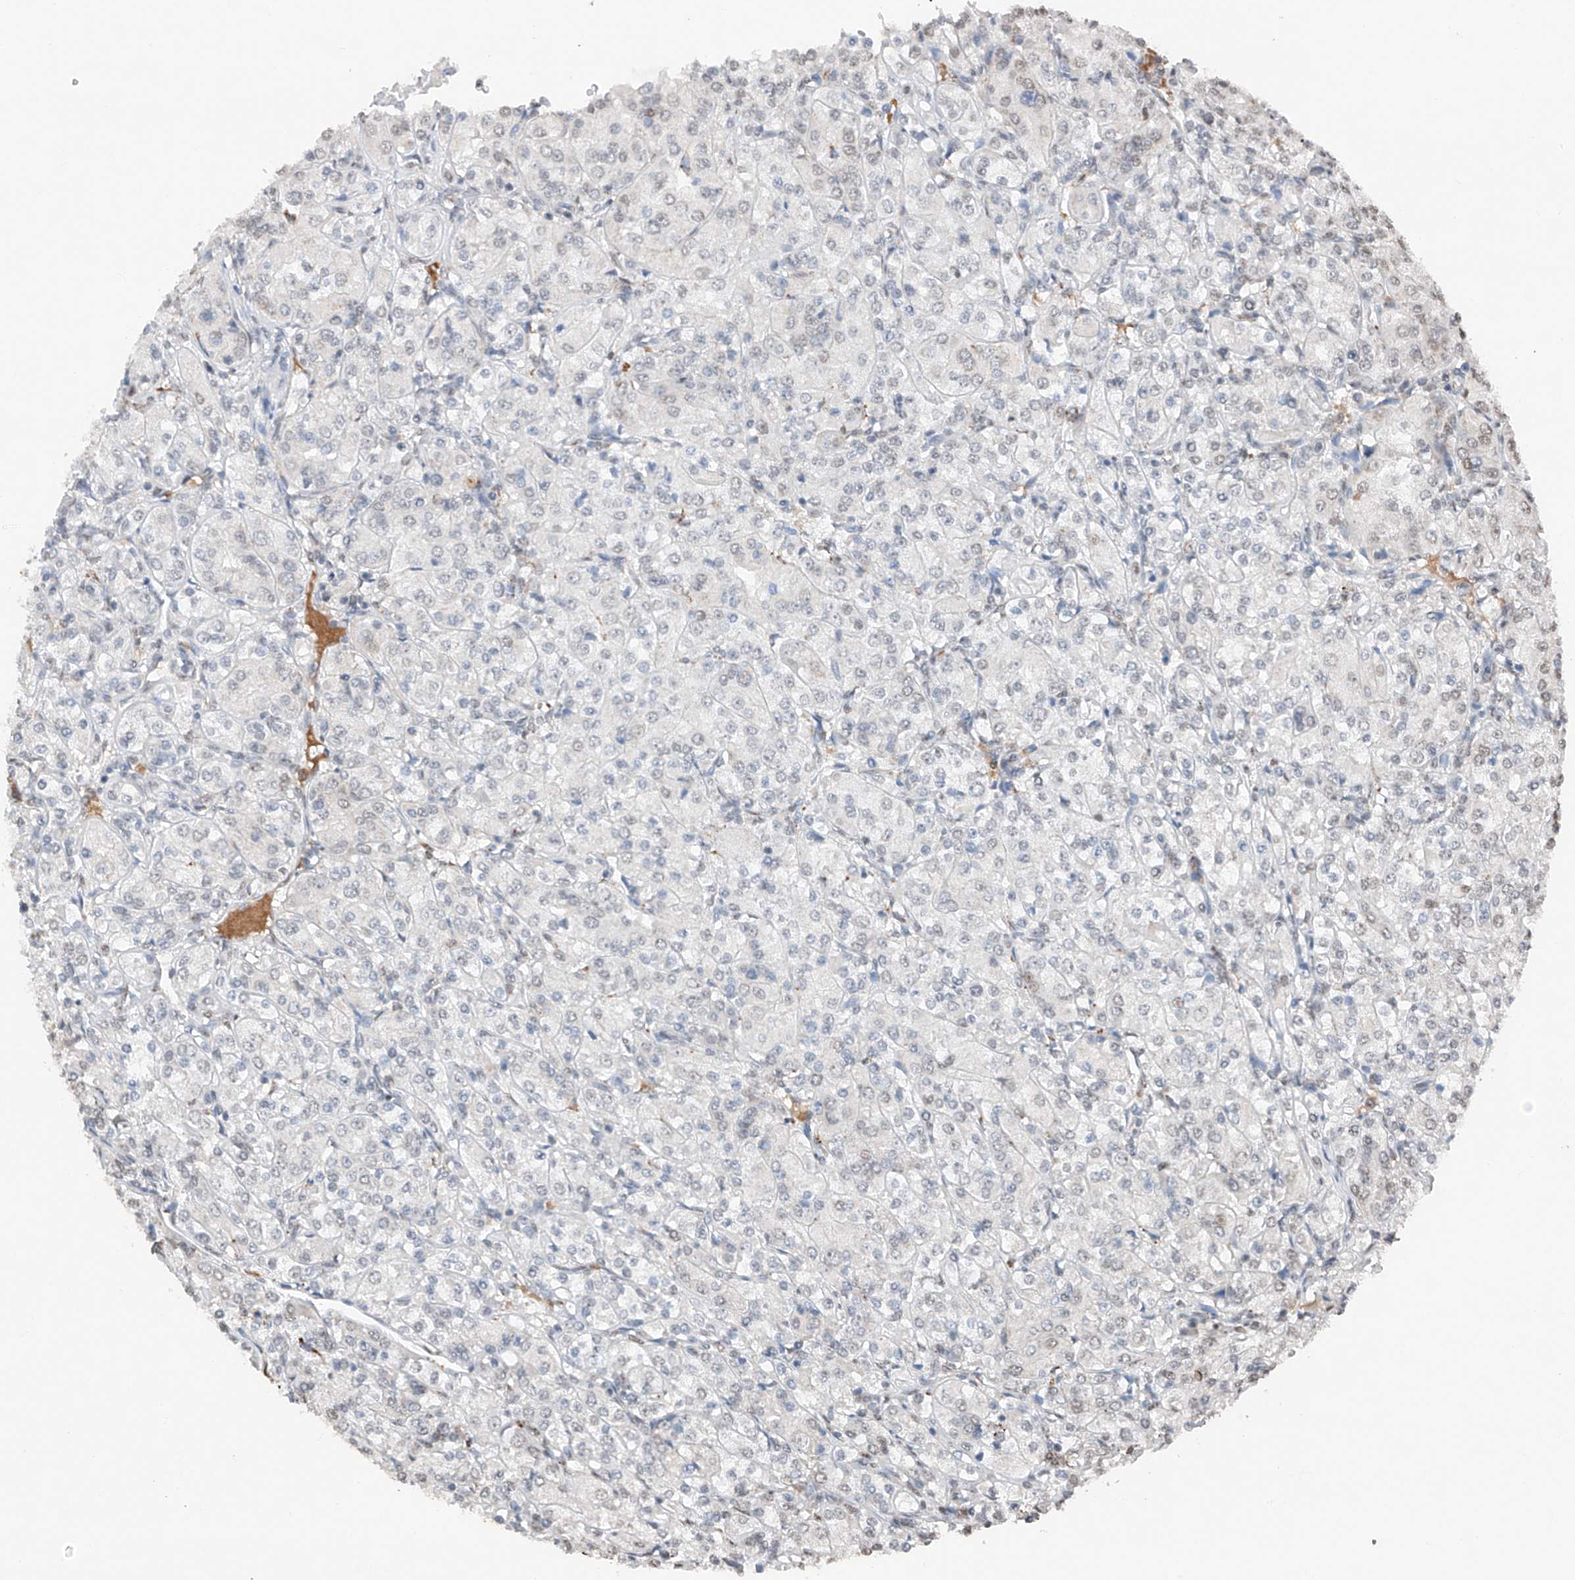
{"staining": {"intensity": "negative", "quantity": "none", "location": "none"}, "tissue": "renal cancer", "cell_type": "Tumor cells", "image_type": "cancer", "snomed": [{"axis": "morphology", "description": "Adenocarcinoma, NOS"}, {"axis": "topography", "description": "Kidney"}], "caption": "Adenocarcinoma (renal) was stained to show a protein in brown. There is no significant positivity in tumor cells.", "gene": "TBX4", "patient": {"sex": "male", "age": 77}}